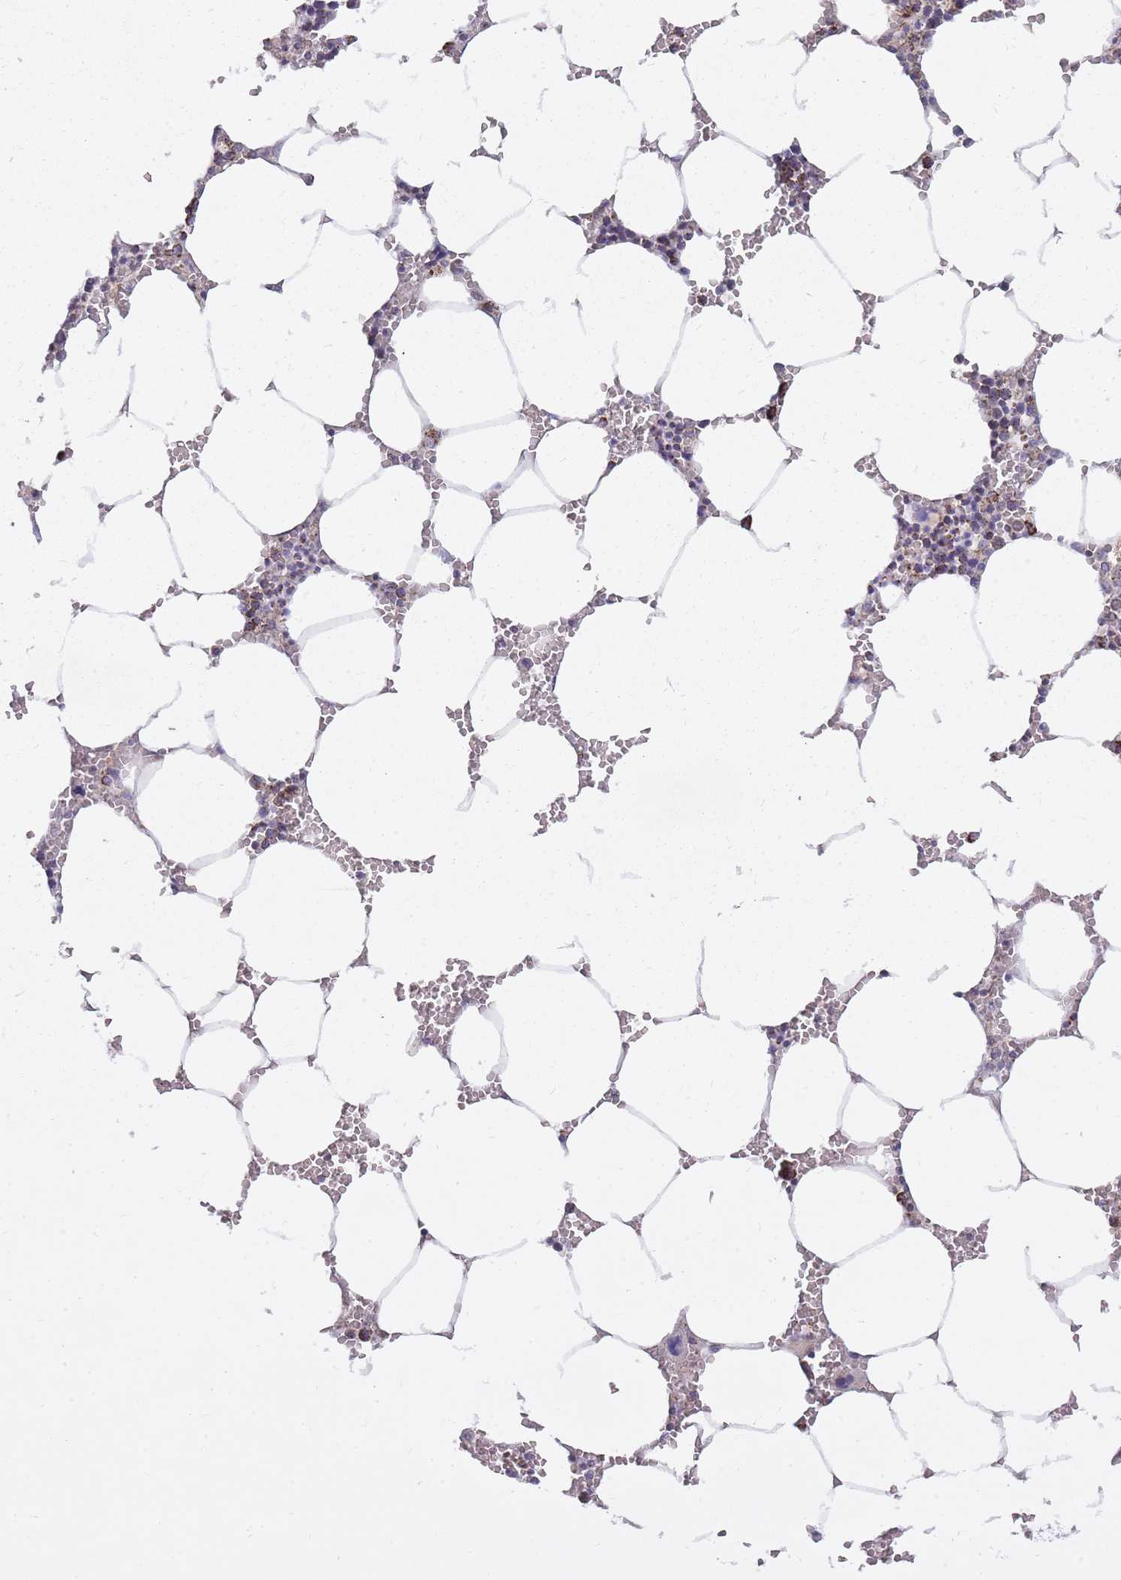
{"staining": {"intensity": "strong", "quantity": "<25%", "location": "cytoplasmic/membranous"}, "tissue": "bone marrow", "cell_type": "Hematopoietic cells", "image_type": "normal", "snomed": [{"axis": "morphology", "description": "Normal tissue, NOS"}, {"axis": "topography", "description": "Bone marrow"}], "caption": "IHC of benign human bone marrow demonstrates medium levels of strong cytoplasmic/membranous positivity in about <25% of hematopoietic cells.", "gene": "ALKBH4", "patient": {"sex": "male", "age": 70}}